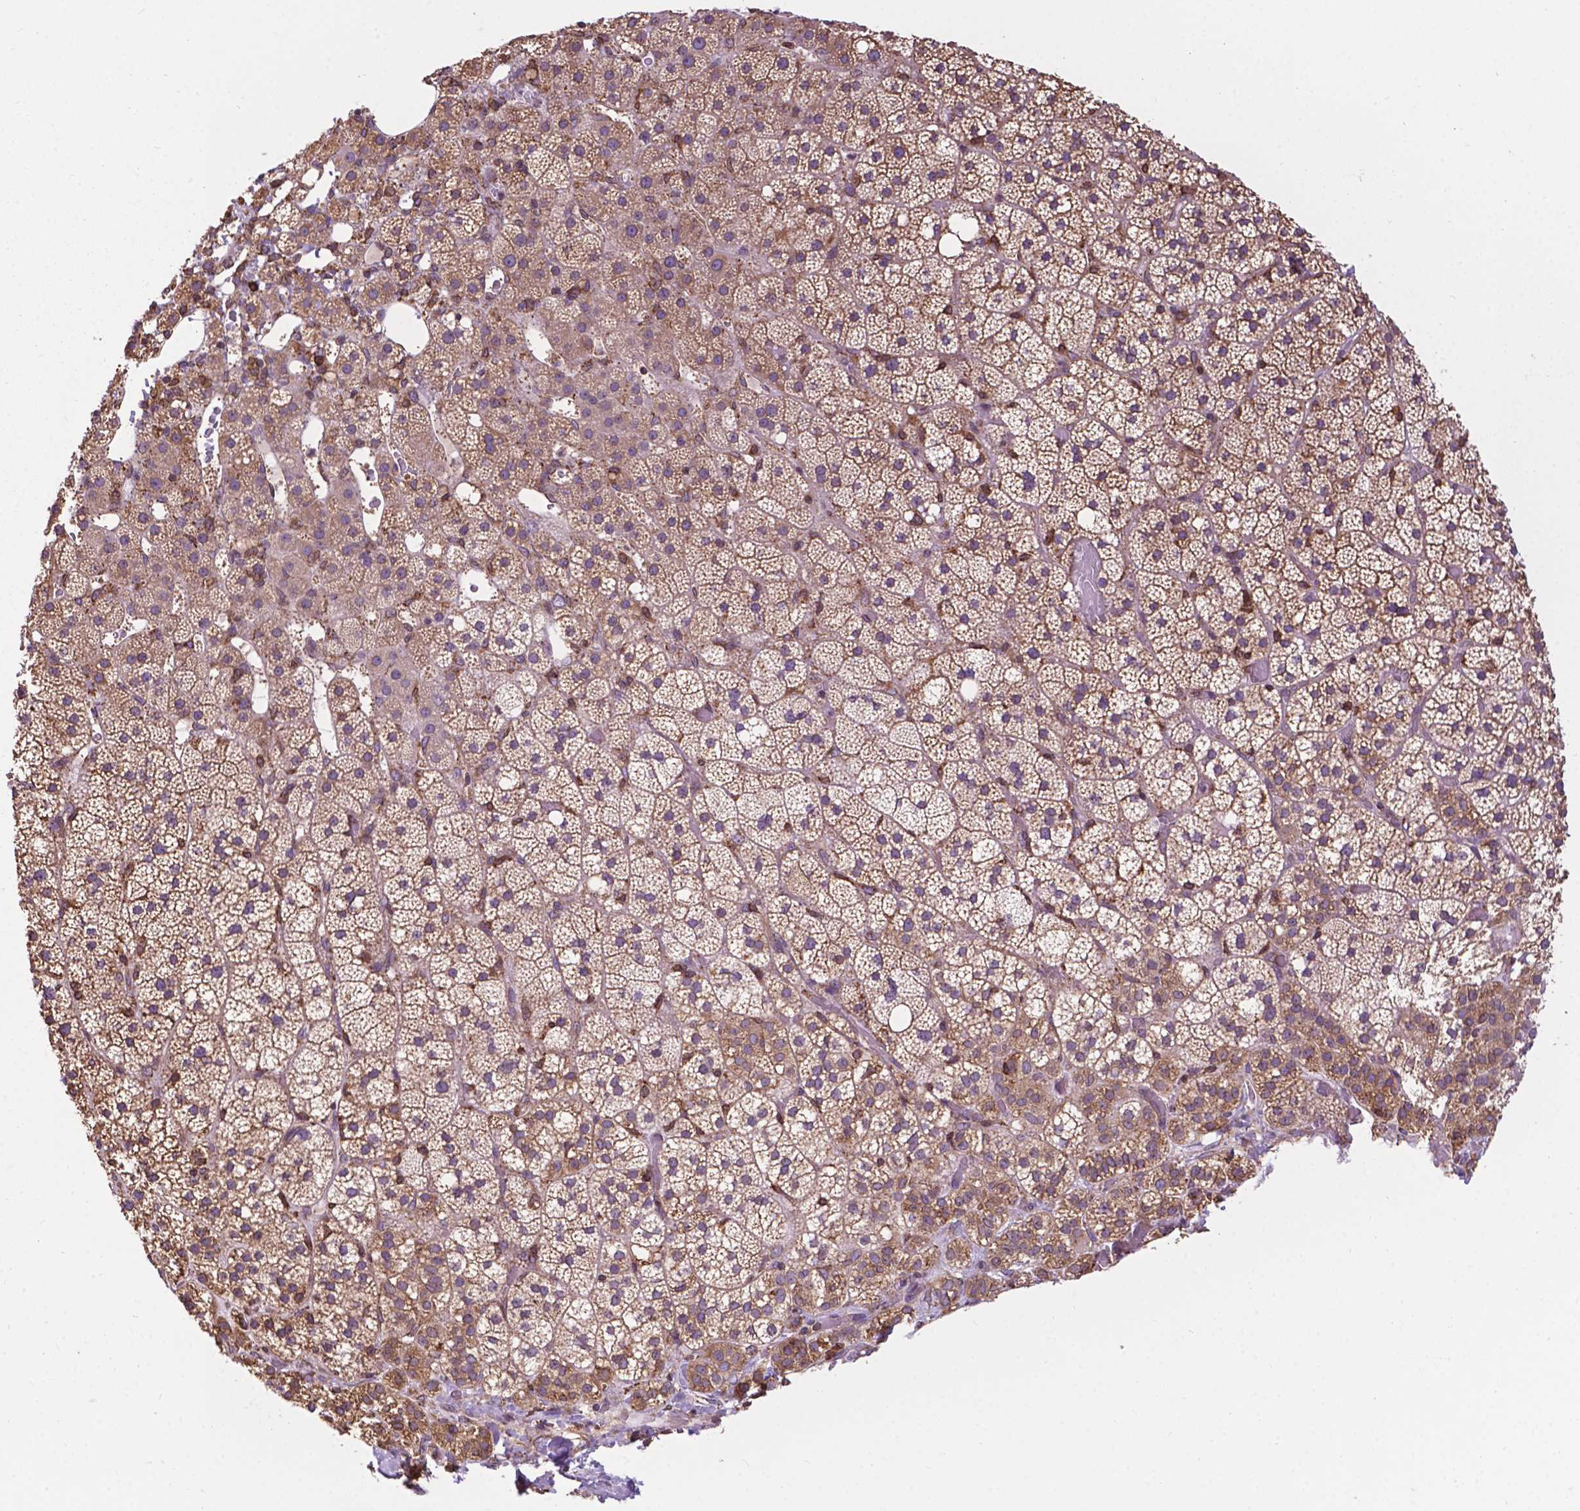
{"staining": {"intensity": "moderate", "quantity": ">75%", "location": "cytoplasmic/membranous"}, "tissue": "adrenal gland", "cell_type": "Glandular cells", "image_type": "normal", "snomed": [{"axis": "morphology", "description": "Normal tissue, NOS"}, {"axis": "topography", "description": "Adrenal gland"}], "caption": "This image shows benign adrenal gland stained with IHC to label a protein in brown. The cytoplasmic/membranous of glandular cells show moderate positivity for the protein. Nuclei are counter-stained blue.", "gene": "GANAB", "patient": {"sex": "male", "age": 53}}